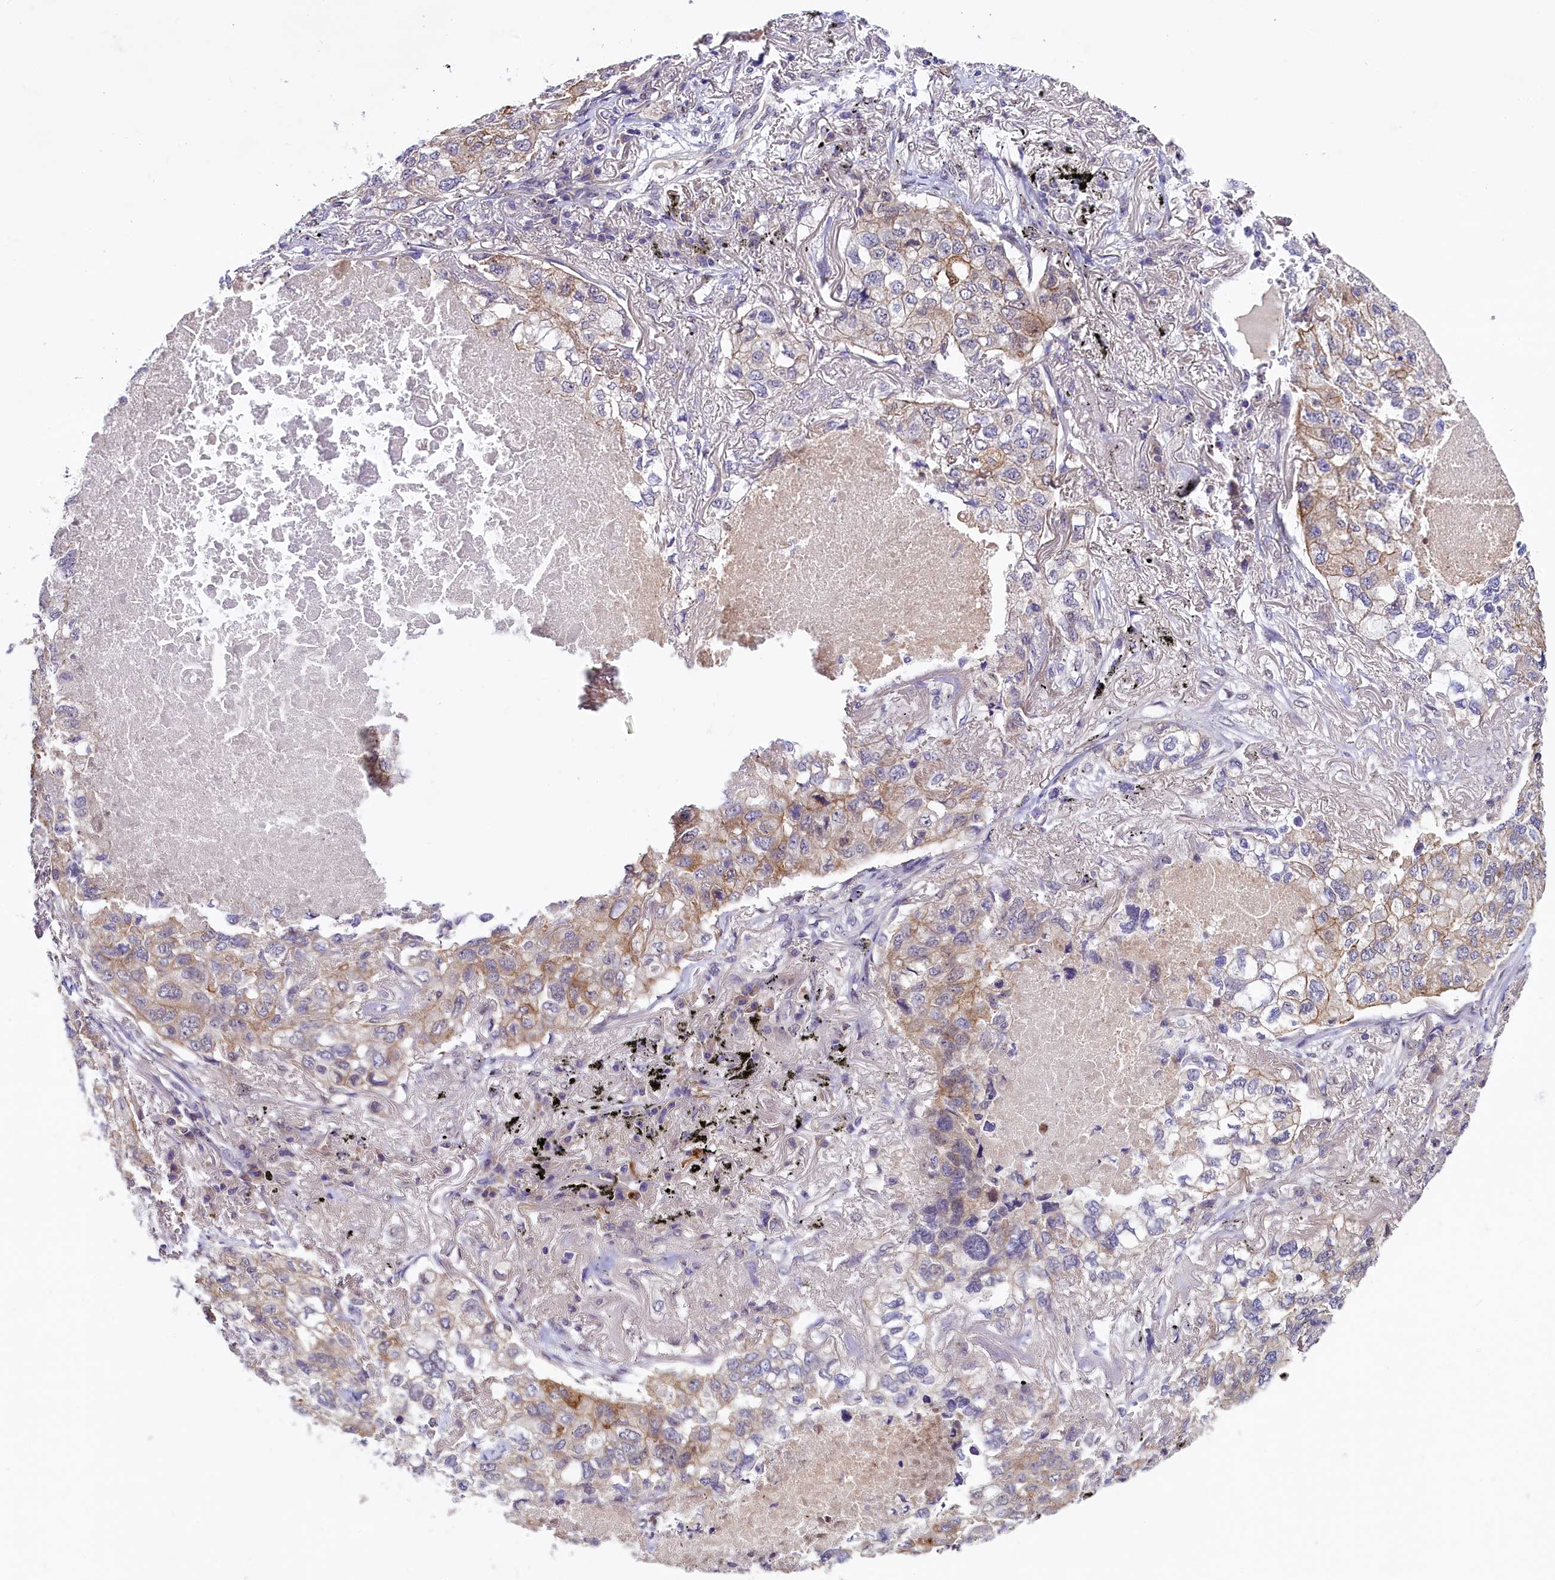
{"staining": {"intensity": "strong", "quantity": "<25%", "location": "cytoplasmic/membranous"}, "tissue": "lung cancer", "cell_type": "Tumor cells", "image_type": "cancer", "snomed": [{"axis": "morphology", "description": "Adenocarcinoma, NOS"}, {"axis": "topography", "description": "Lung"}], "caption": "Immunohistochemical staining of adenocarcinoma (lung) exhibits medium levels of strong cytoplasmic/membranous expression in about <25% of tumor cells. (brown staining indicates protein expression, while blue staining denotes nuclei).", "gene": "ENKD1", "patient": {"sex": "male", "age": 65}}